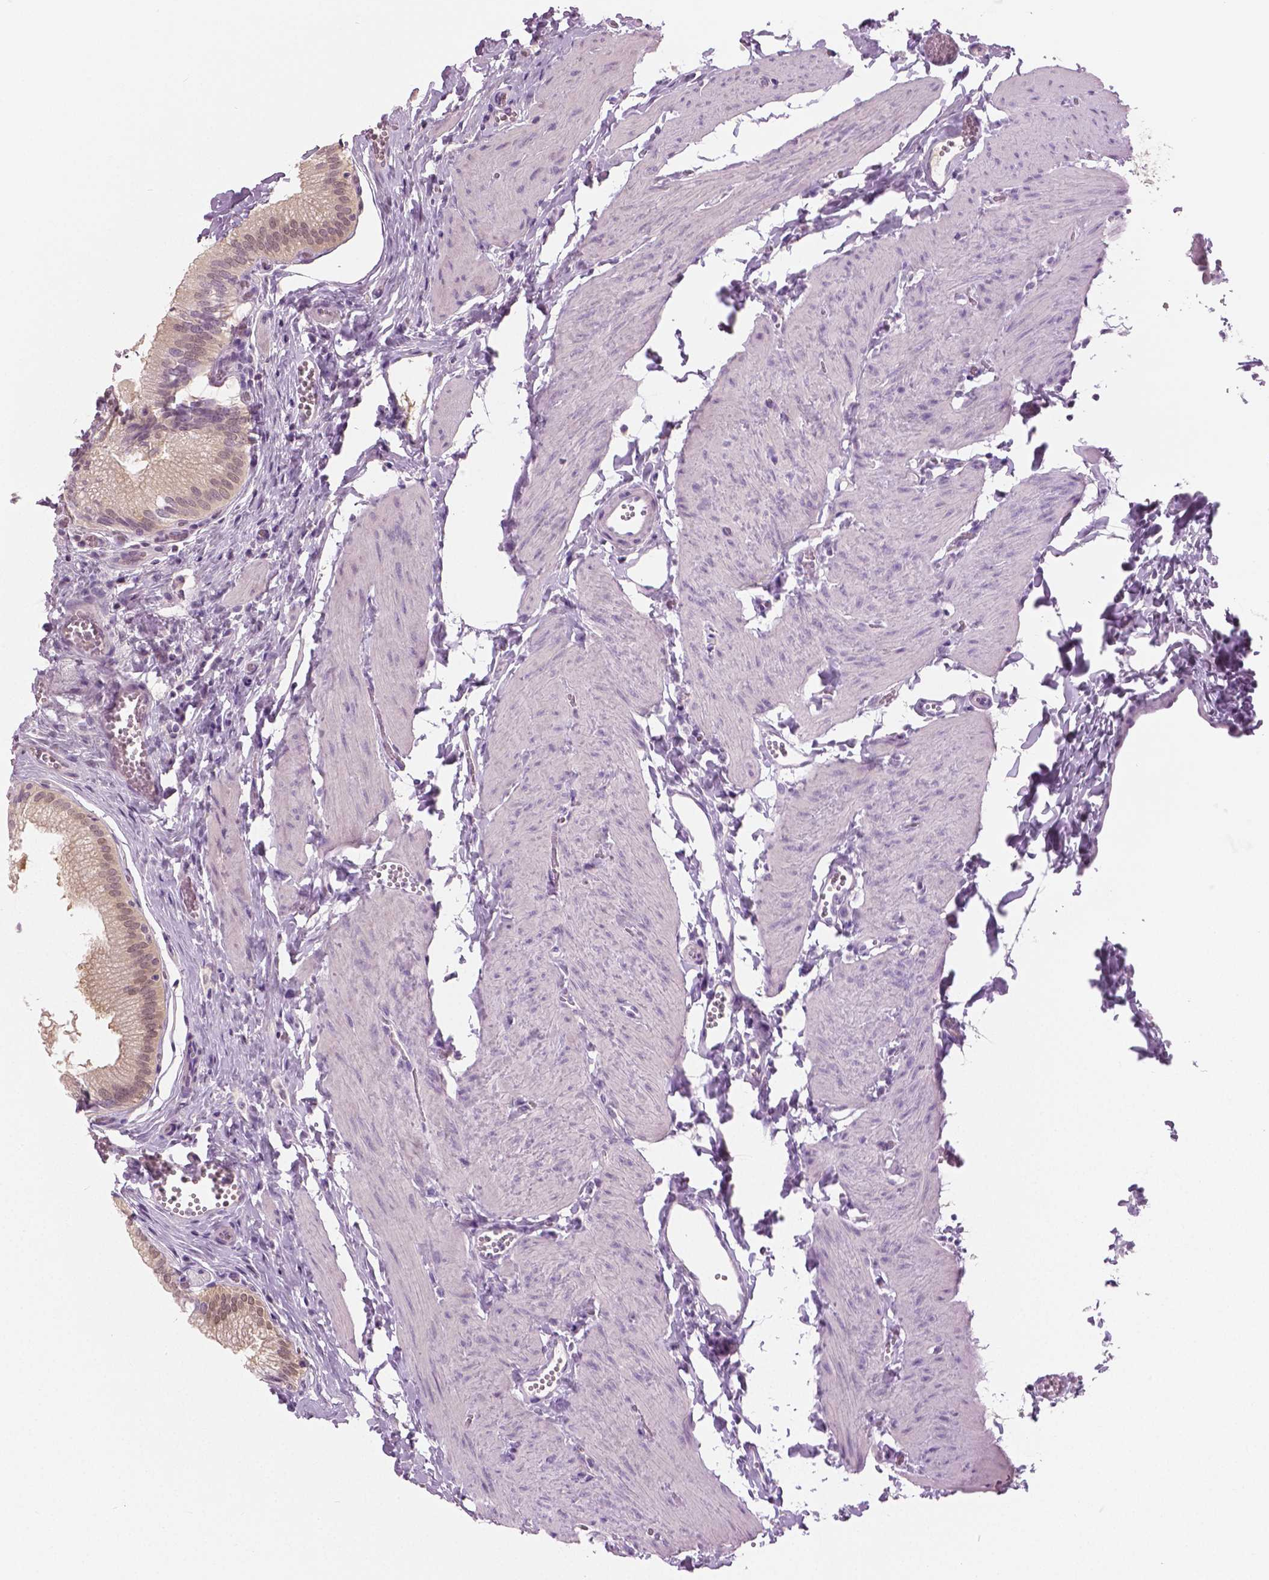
{"staining": {"intensity": "weak", "quantity": "25%-75%", "location": "cytoplasmic/membranous,nuclear"}, "tissue": "gallbladder", "cell_type": "Glandular cells", "image_type": "normal", "snomed": [{"axis": "morphology", "description": "Normal tissue, NOS"}, {"axis": "topography", "description": "Gallbladder"}, {"axis": "topography", "description": "Peripheral nerve tissue"}], "caption": "Immunohistochemical staining of unremarkable gallbladder demonstrates 25%-75% levels of weak cytoplasmic/membranous,nuclear protein positivity in about 25%-75% of glandular cells. (IHC, brightfield microscopy, high magnification).", "gene": "GALM", "patient": {"sex": "male", "age": 17}}